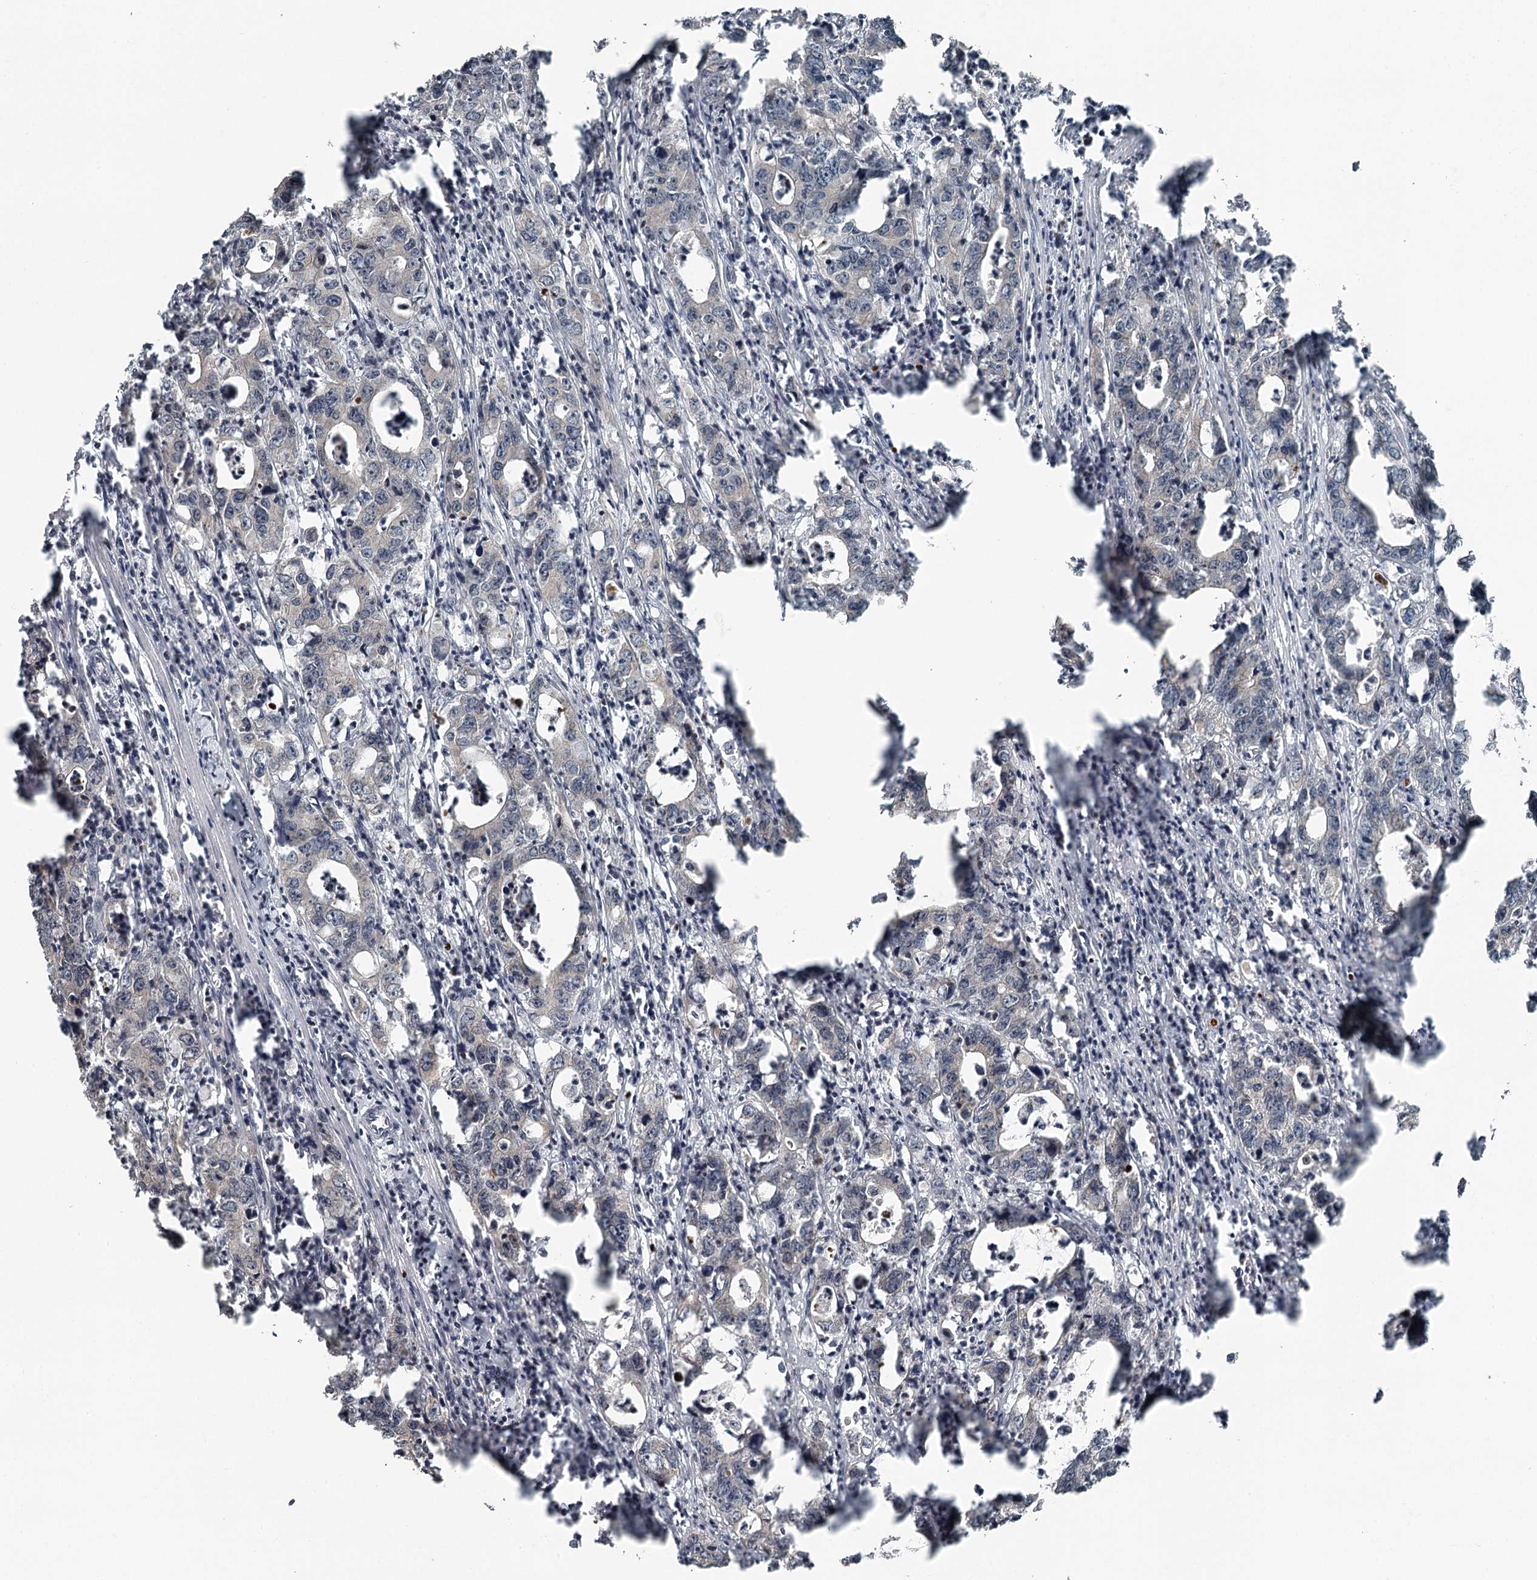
{"staining": {"intensity": "negative", "quantity": "none", "location": "none"}, "tissue": "colorectal cancer", "cell_type": "Tumor cells", "image_type": "cancer", "snomed": [{"axis": "morphology", "description": "Adenocarcinoma, NOS"}, {"axis": "topography", "description": "Colon"}], "caption": "Adenocarcinoma (colorectal) stained for a protein using immunohistochemistry exhibits no positivity tumor cells.", "gene": "RASSF8", "patient": {"sex": "female", "age": 75}}